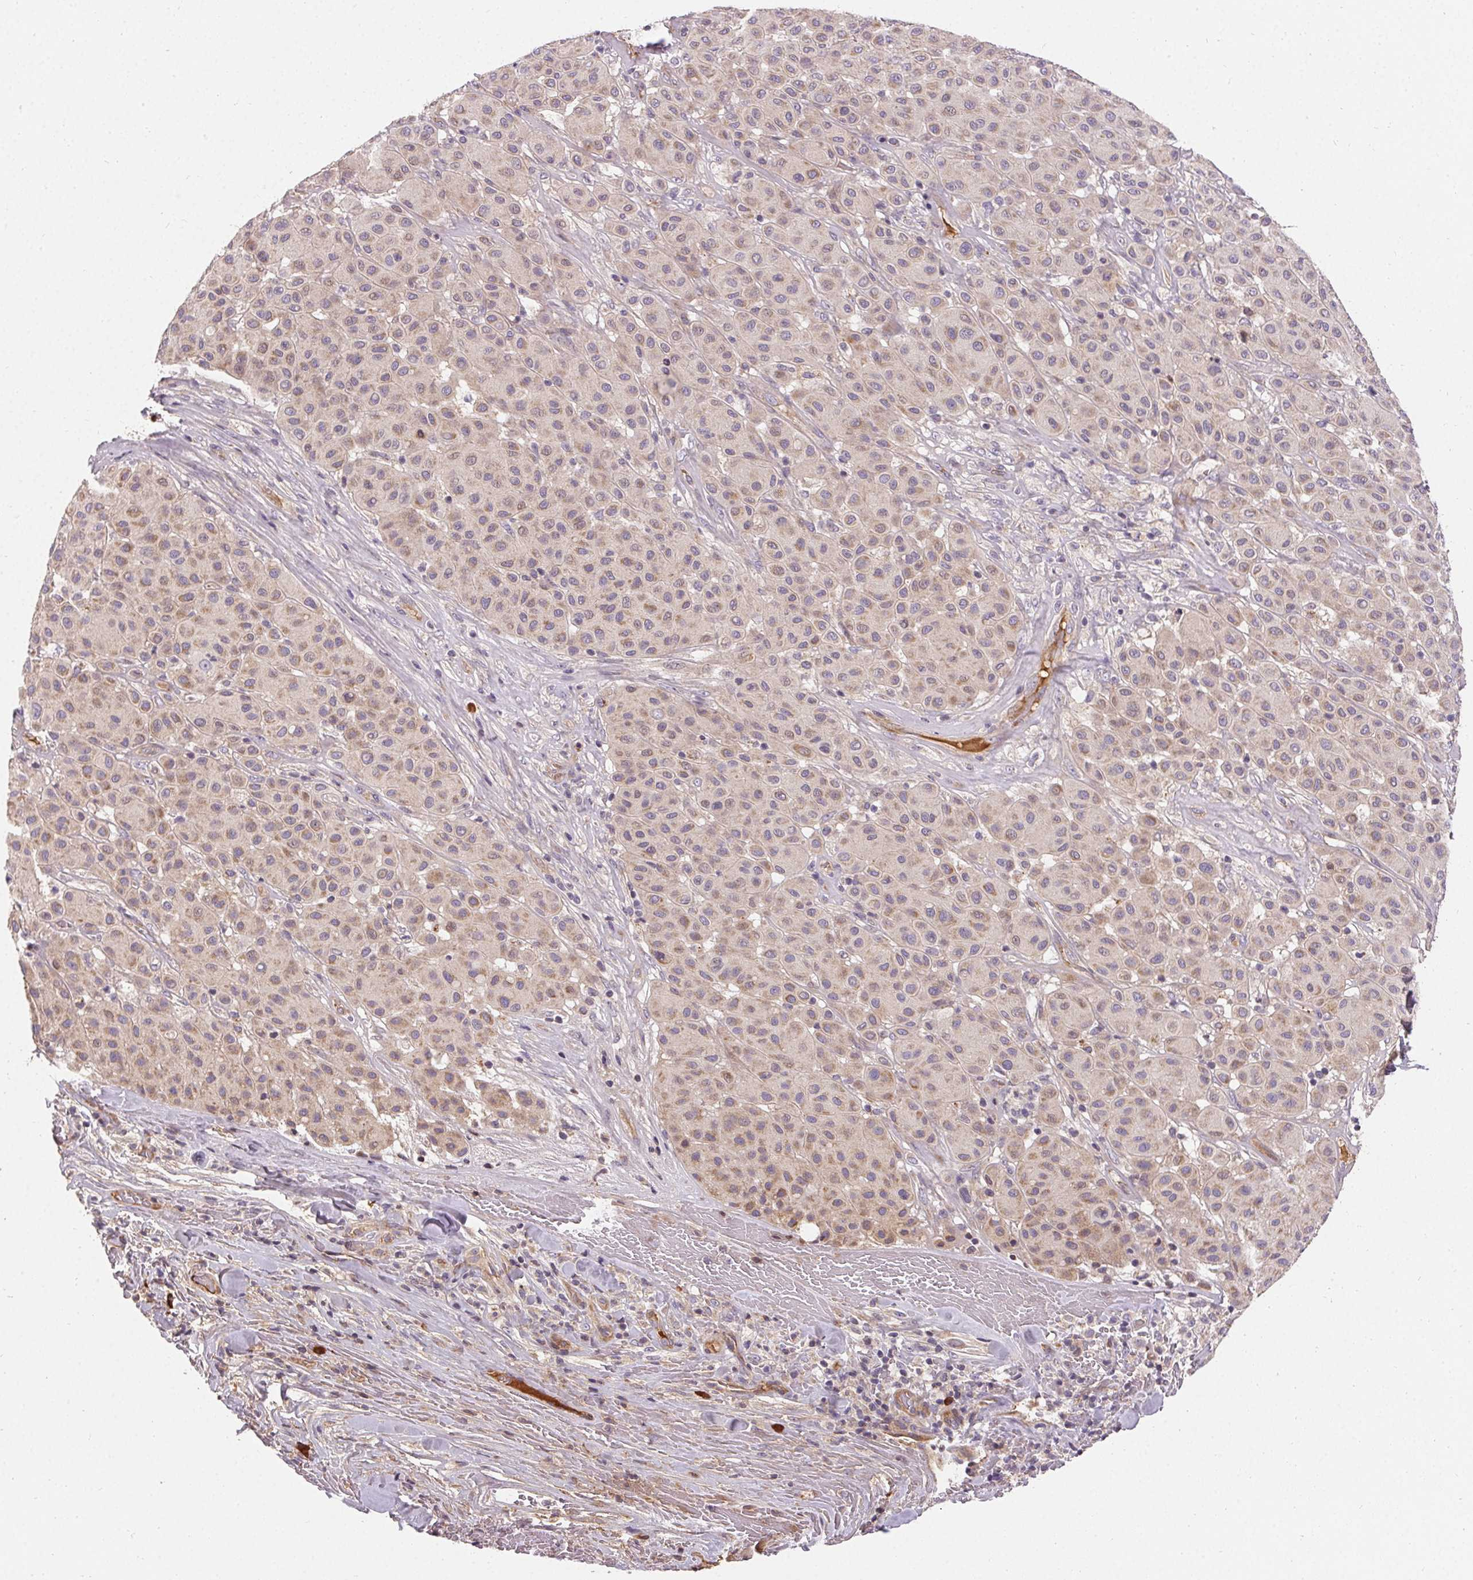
{"staining": {"intensity": "weak", "quantity": "25%-75%", "location": "cytoplasmic/membranous"}, "tissue": "melanoma", "cell_type": "Tumor cells", "image_type": "cancer", "snomed": [{"axis": "morphology", "description": "Malignant melanoma, Metastatic site"}, {"axis": "topography", "description": "Smooth muscle"}], "caption": "Immunohistochemical staining of malignant melanoma (metastatic site) shows low levels of weak cytoplasmic/membranous staining in about 25%-75% of tumor cells.", "gene": "APLP1", "patient": {"sex": "male", "age": 41}}